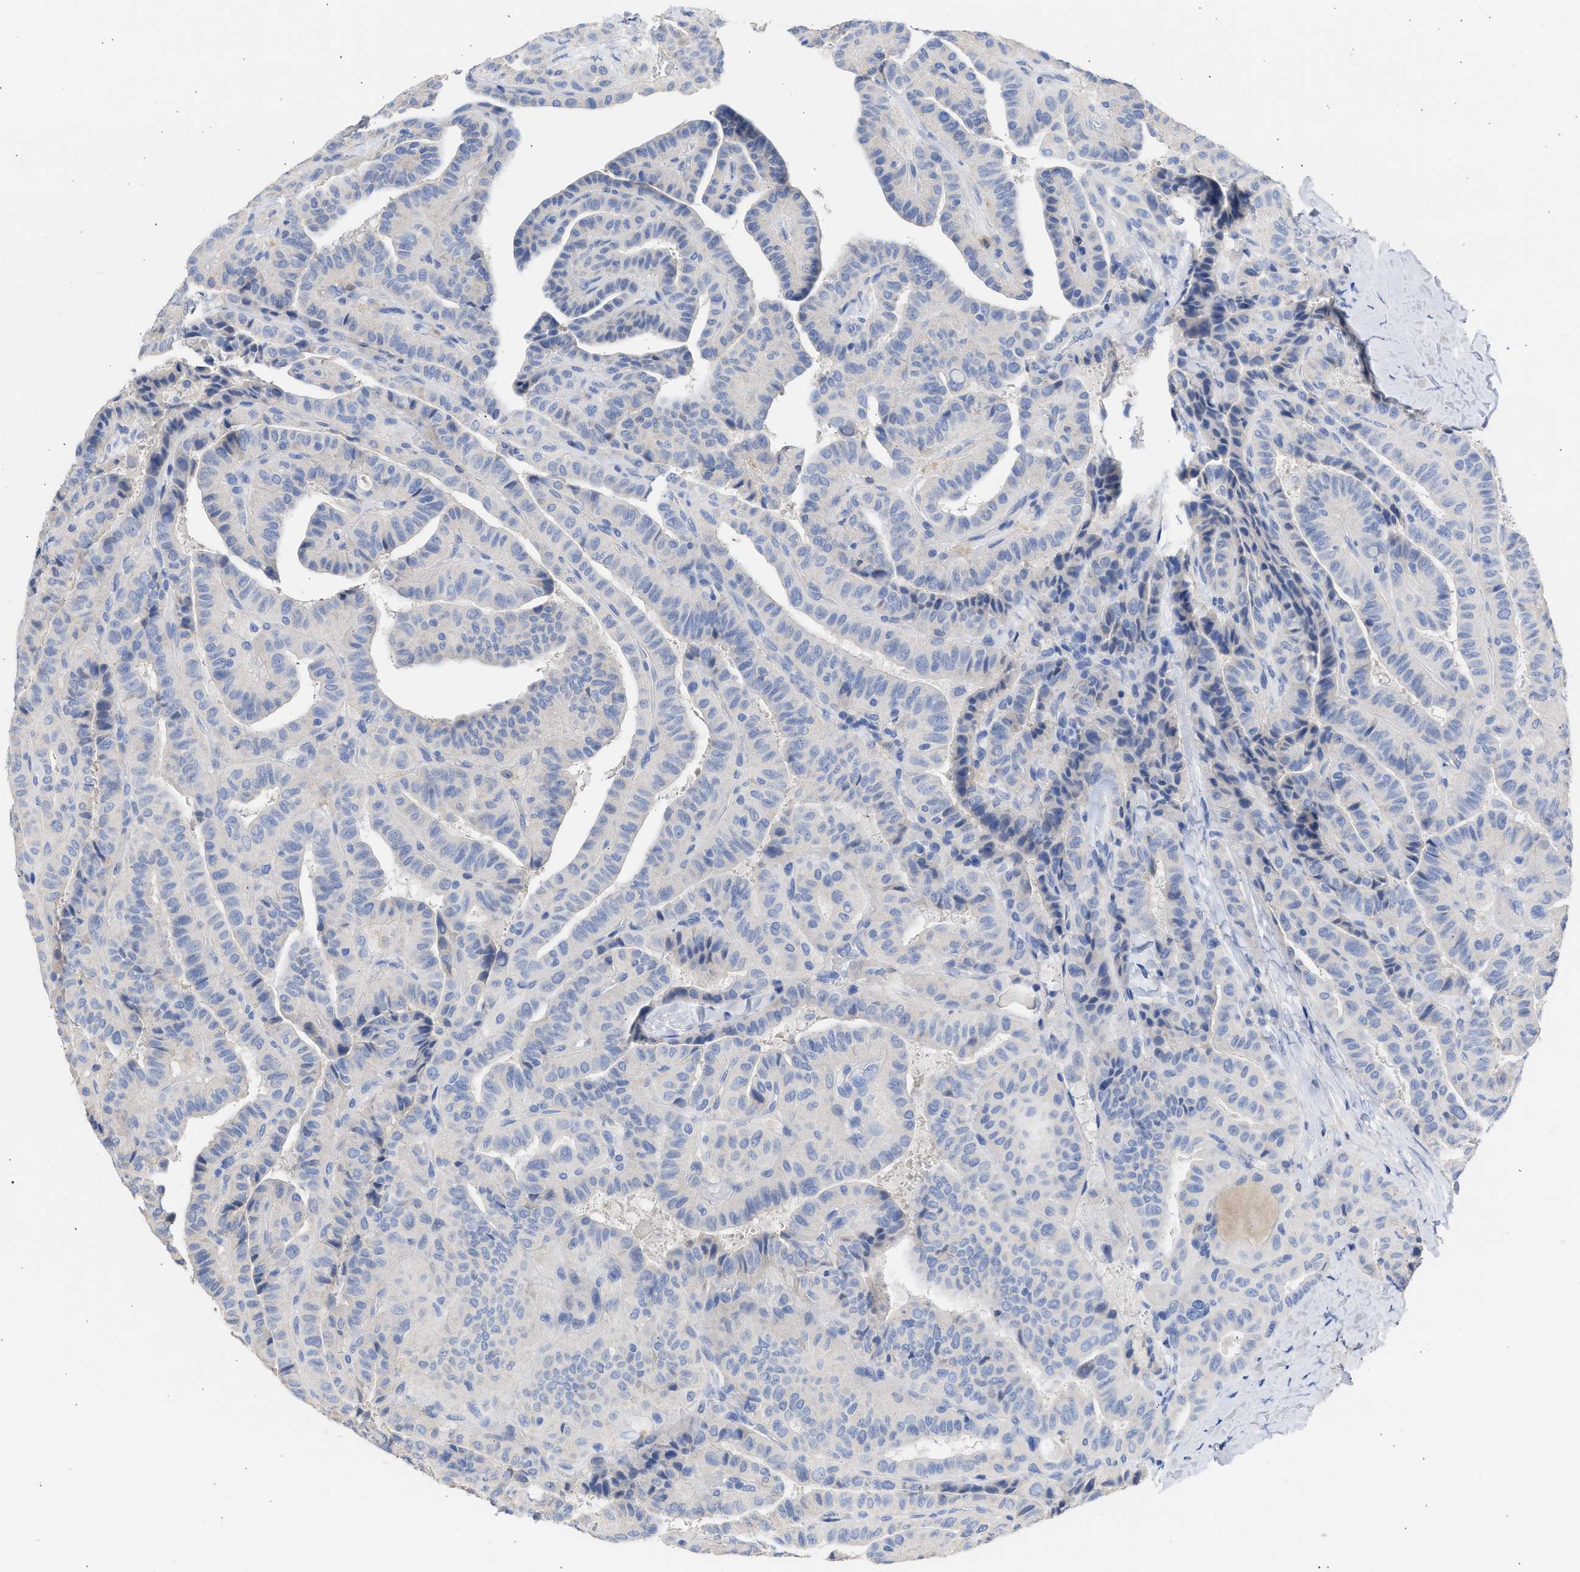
{"staining": {"intensity": "negative", "quantity": "none", "location": "none"}, "tissue": "thyroid cancer", "cell_type": "Tumor cells", "image_type": "cancer", "snomed": [{"axis": "morphology", "description": "Papillary adenocarcinoma, NOS"}, {"axis": "topography", "description": "Thyroid gland"}], "caption": "Tumor cells show no significant protein staining in thyroid papillary adenocarcinoma. (Brightfield microscopy of DAB immunohistochemistry (IHC) at high magnification).", "gene": "RSPH1", "patient": {"sex": "male", "age": 77}}